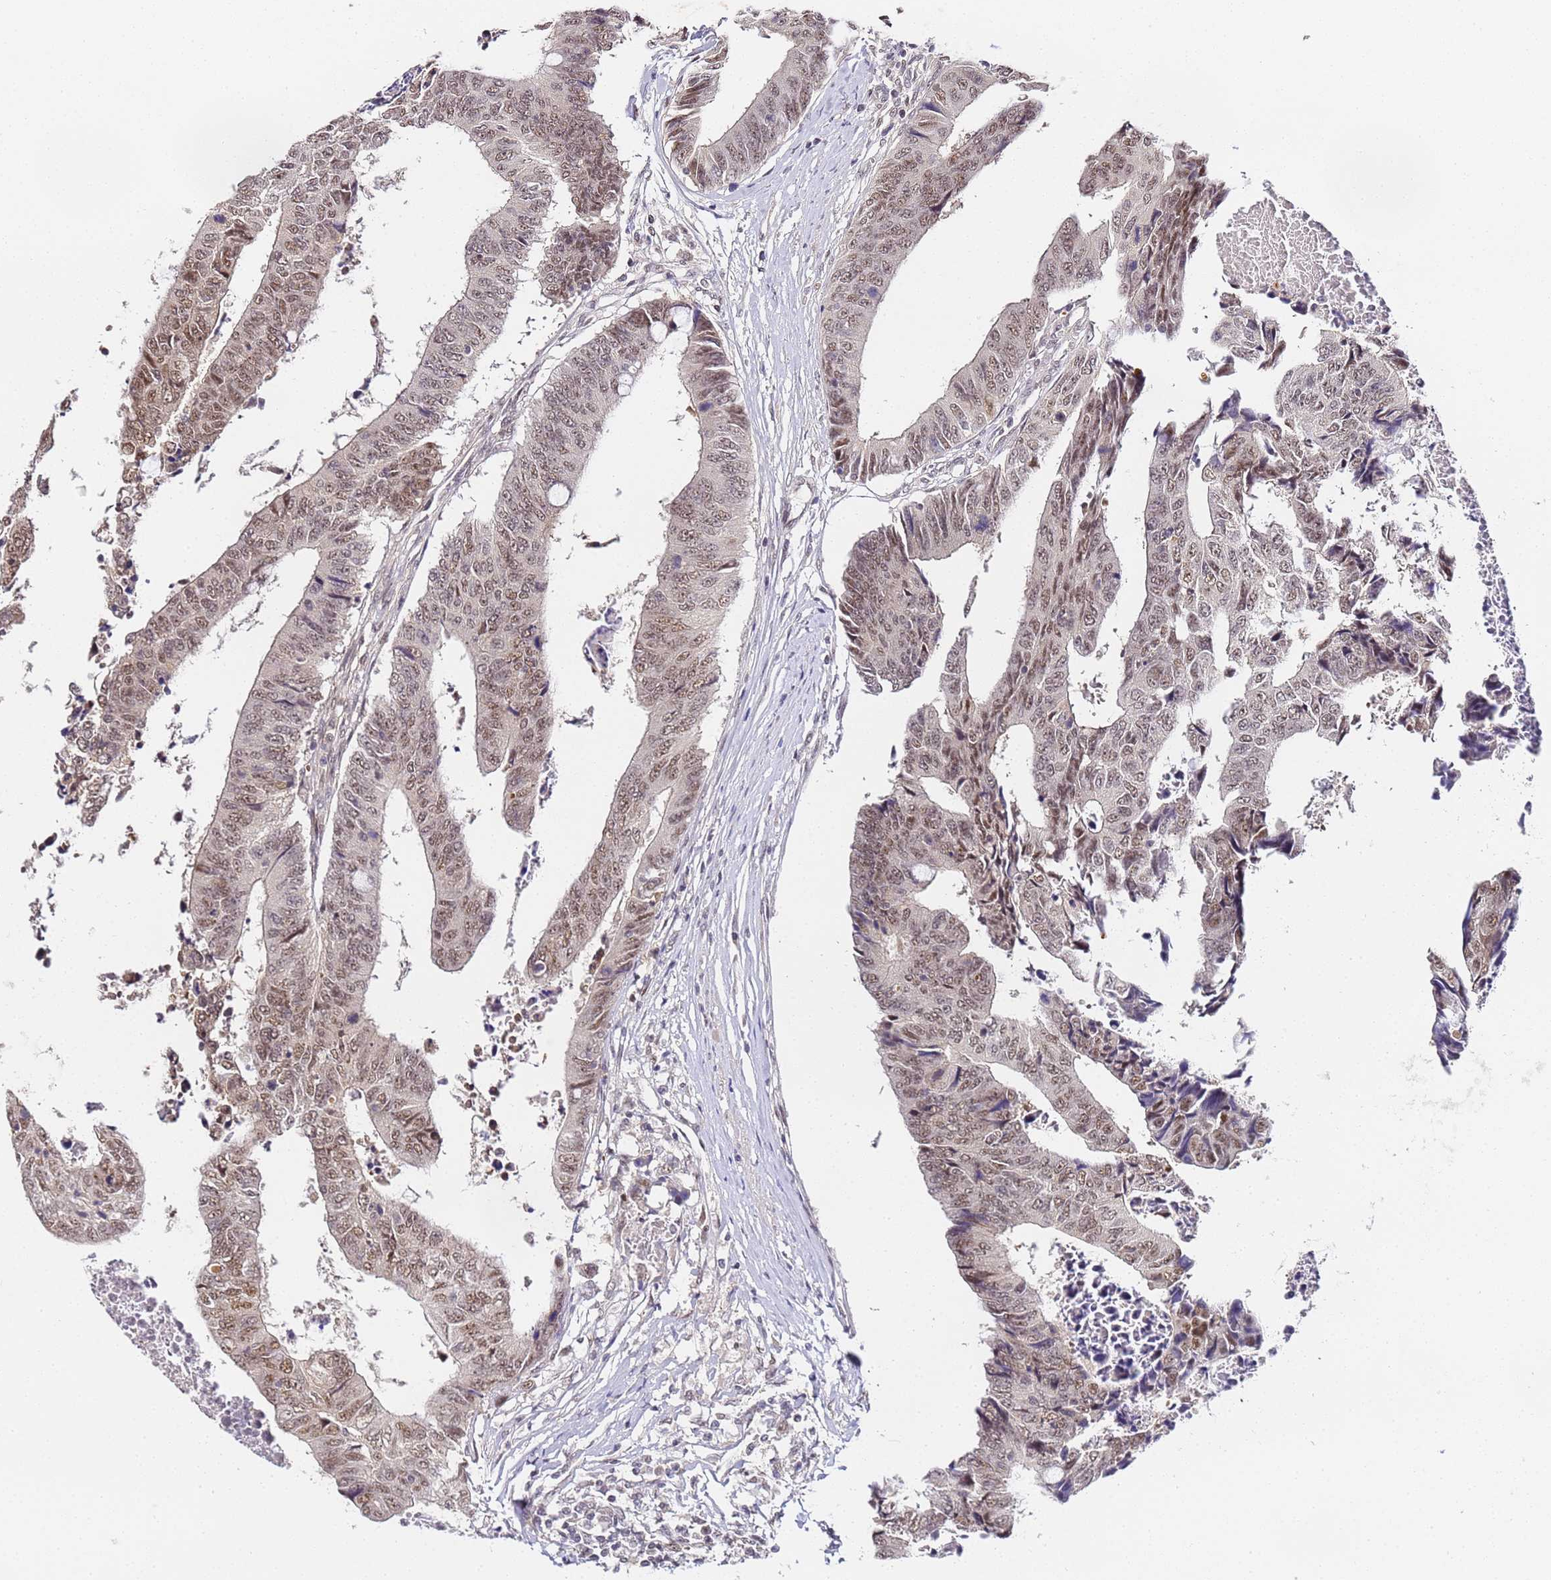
{"staining": {"intensity": "moderate", "quantity": ">75%", "location": "nuclear"}, "tissue": "colorectal cancer", "cell_type": "Tumor cells", "image_type": "cancer", "snomed": [{"axis": "morphology", "description": "Adenocarcinoma, NOS"}, {"axis": "topography", "description": "Rectum"}], "caption": "Protein expression analysis of adenocarcinoma (colorectal) exhibits moderate nuclear expression in approximately >75% of tumor cells.", "gene": "LSM3", "patient": {"sex": "male", "age": 84}}